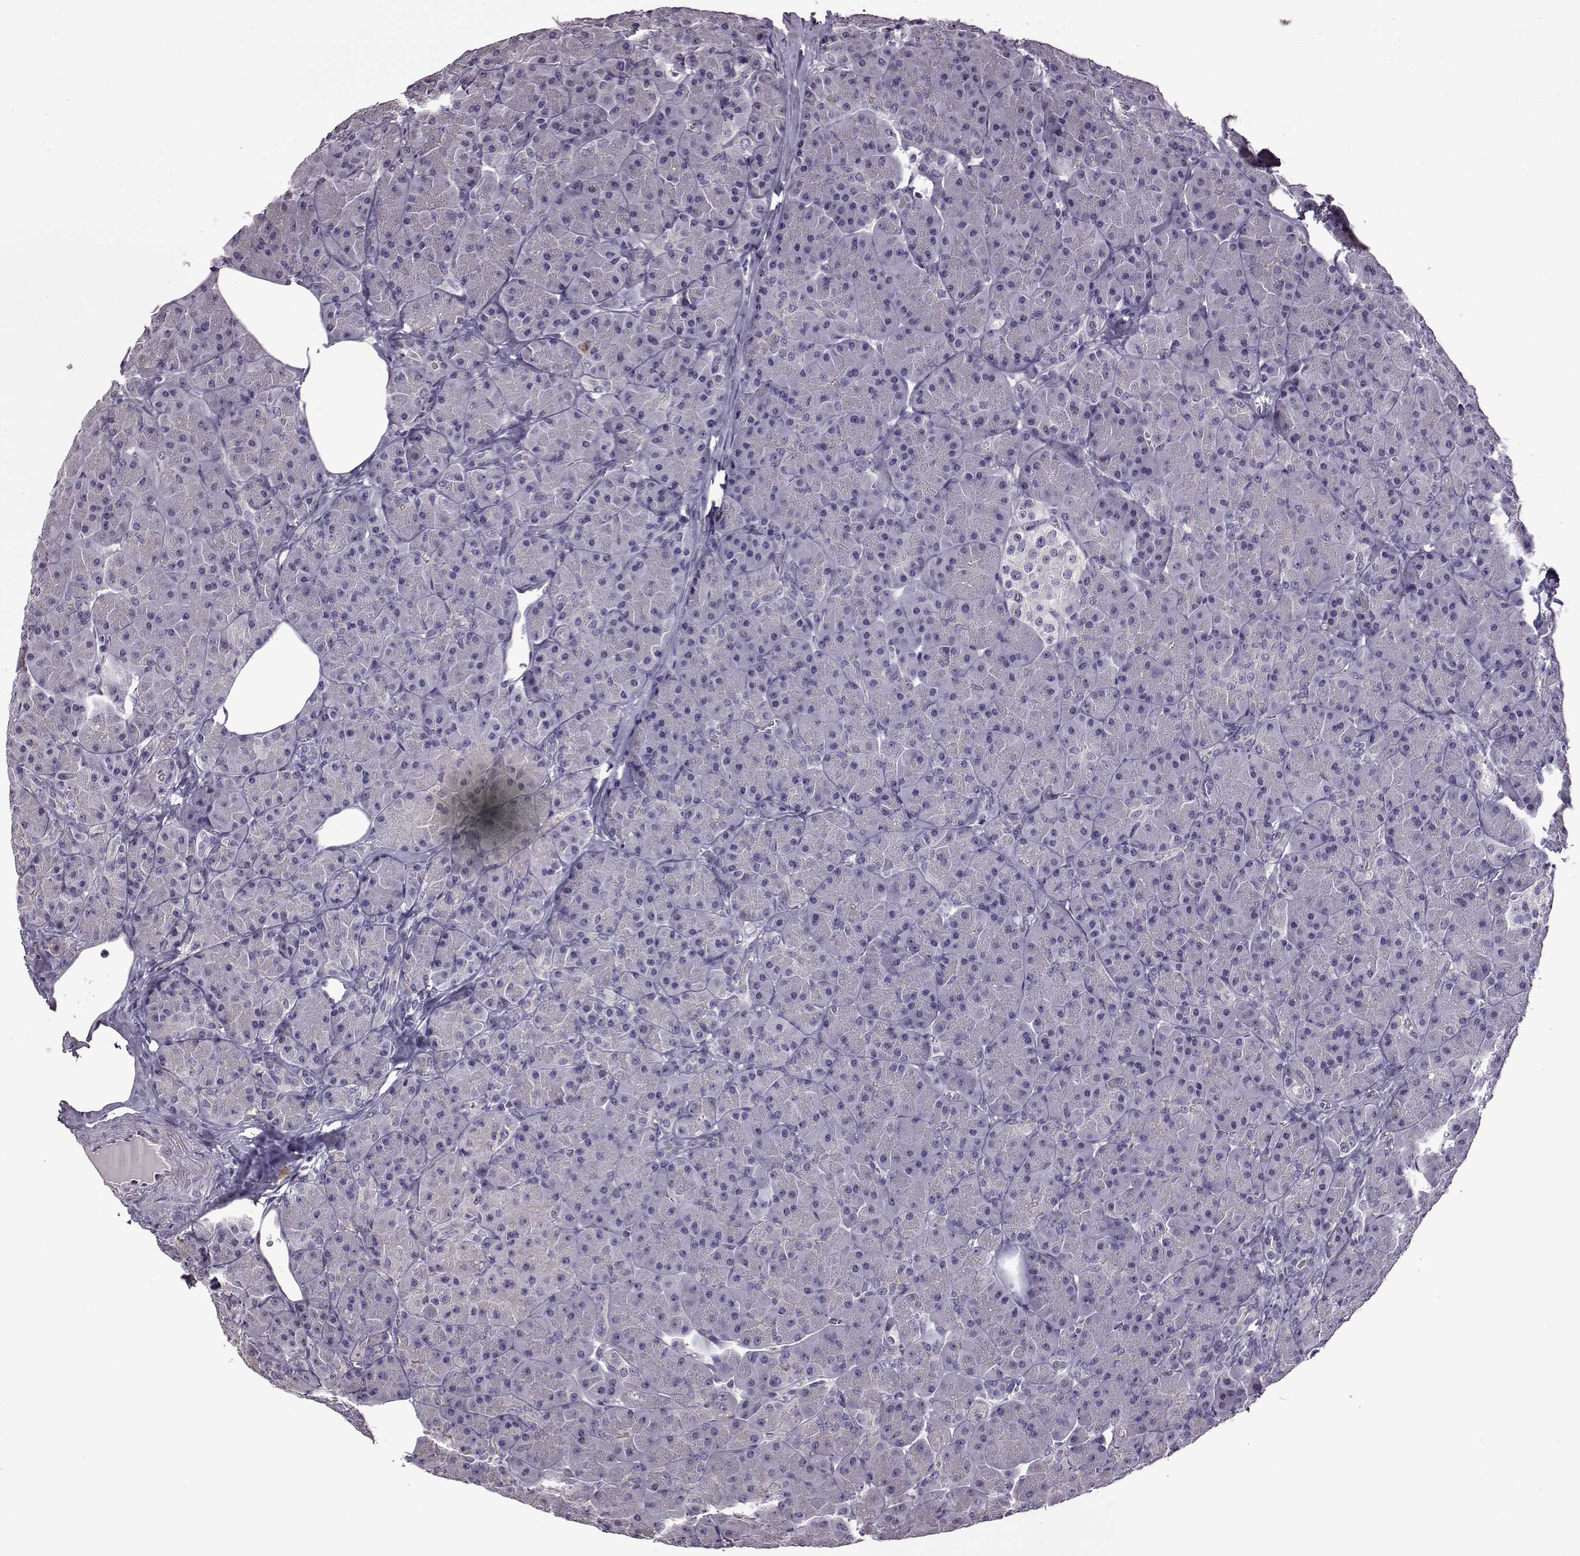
{"staining": {"intensity": "negative", "quantity": "none", "location": "none"}, "tissue": "pancreas", "cell_type": "Exocrine glandular cells", "image_type": "normal", "snomed": [{"axis": "morphology", "description": "Normal tissue, NOS"}, {"axis": "topography", "description": "Pancreas"}], "caption": "Immunohistochemistry histopathology image of unremarkable pancreas stained for a protein (brown), which reveals no staining in exocrine glandular cells. (DAB immunohistochemistry with hematoxylin counter stain).", "gene": "EDDM3B", "patient": {"sex": "male", "age": 57}}